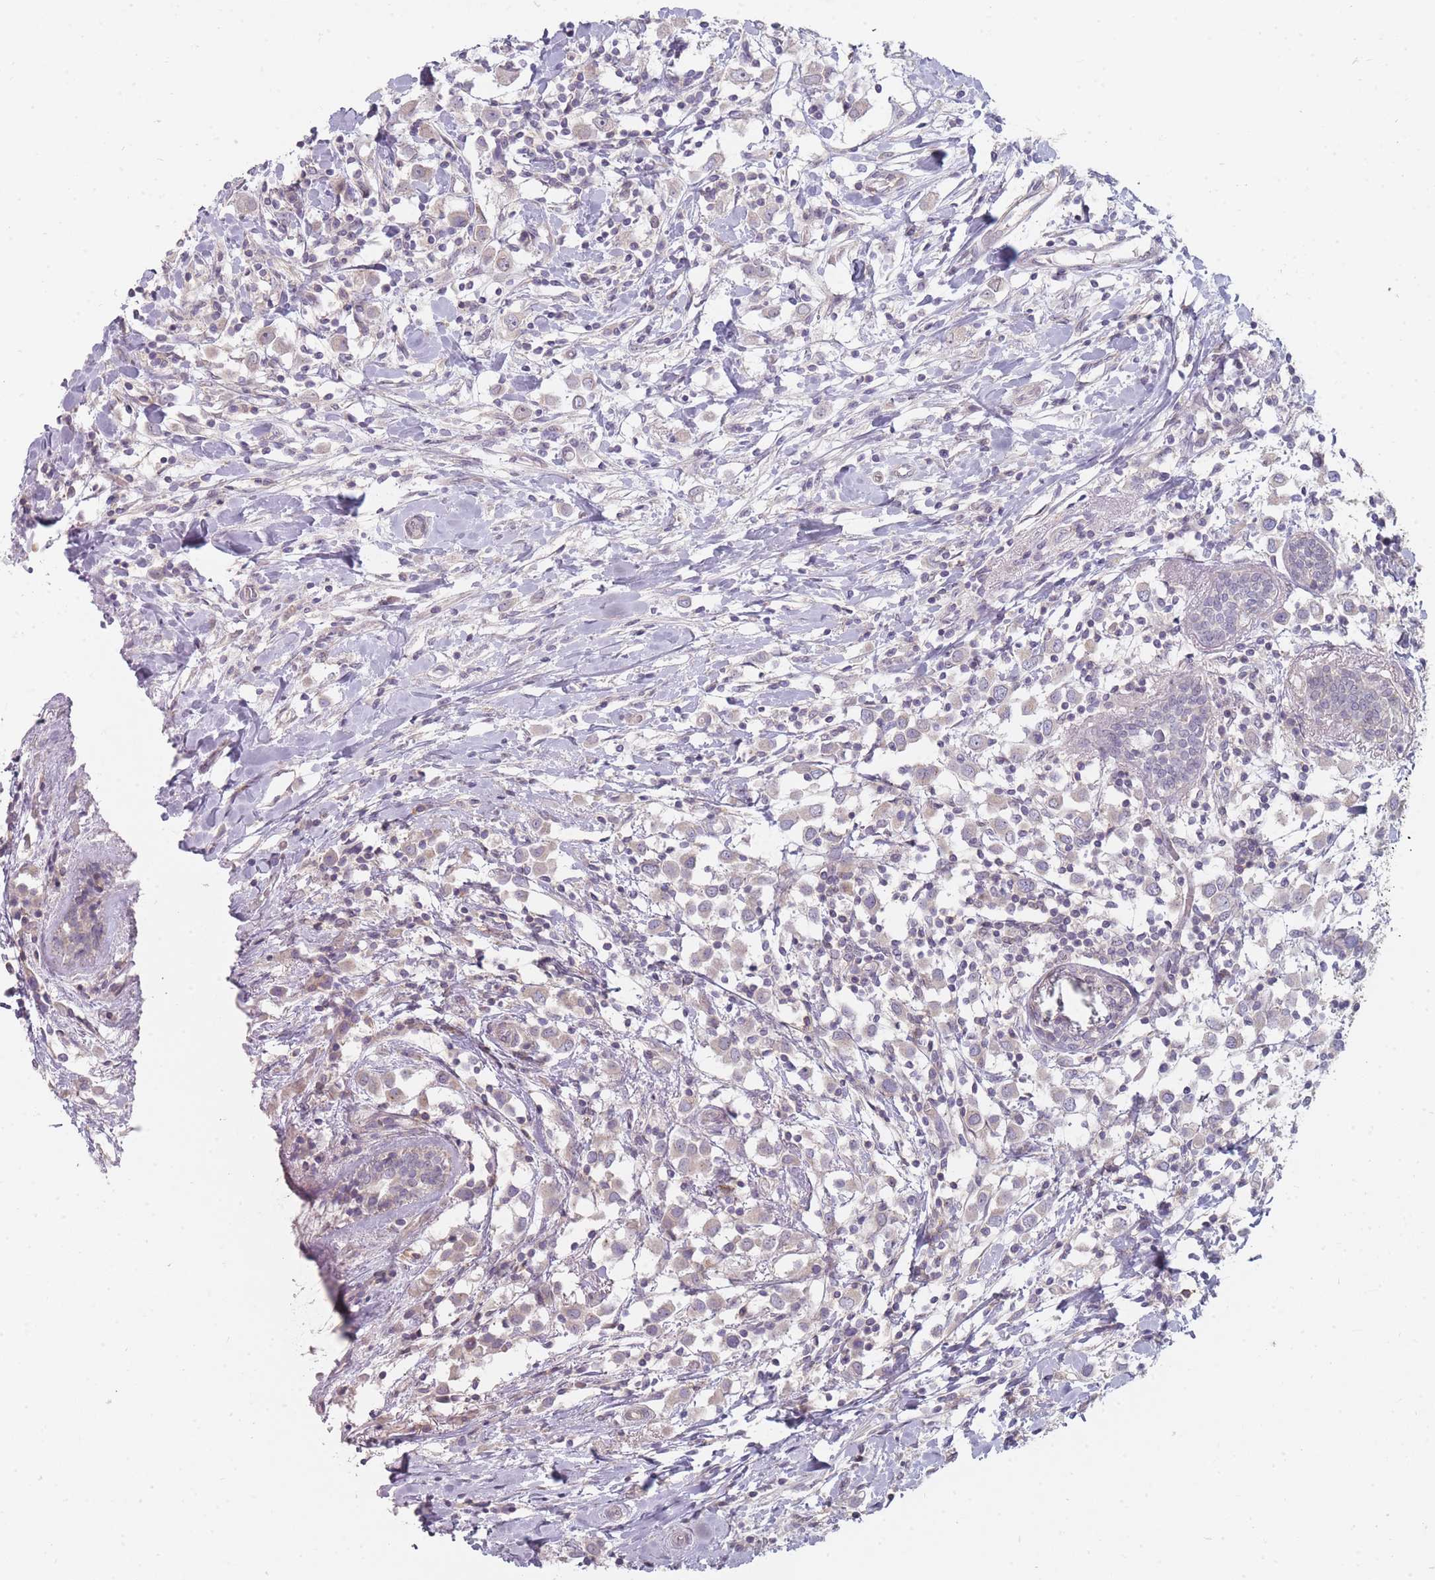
{"staining": {"intensity": "negative", "quantity": "none", "location": "none"}, "tissue": "breast cancer", "cell_type": "Tumor cells", "image_type": "cancer", "snomed": [{"axis": "morphology", "description": "Duct carcinoma"}, {"axis": "topography", "description": "Breast"}], "caption": "High magnification brightfield microscopy of breast cancer stained with DAB (brown) and counterstained with hematoxylin (blue): tumor cells show no significant positivity.", "gene": "PCDH12", "patient": {"sex": "female", "age": 61}}